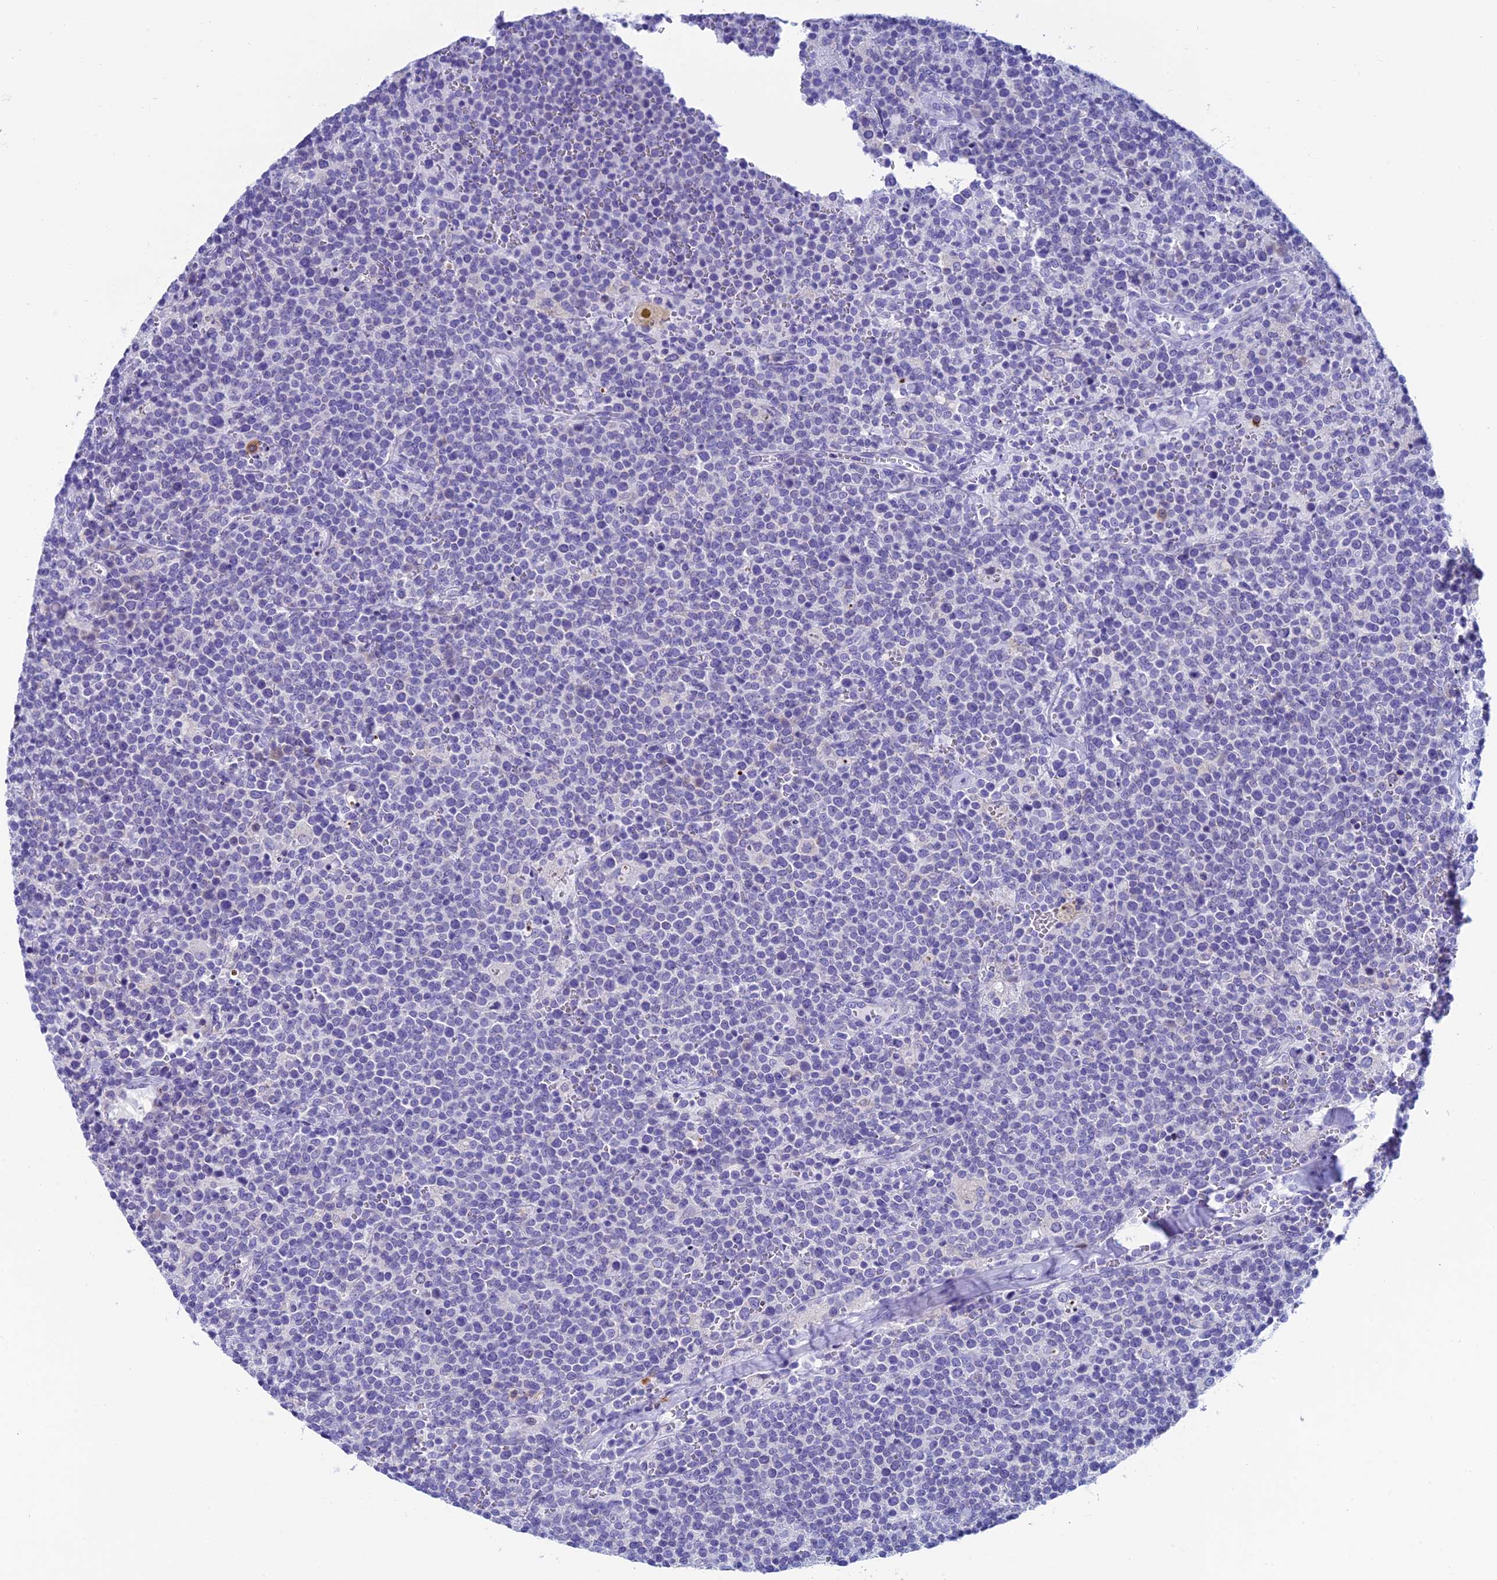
{"staining": {"intensity": "negative", "quantity": "none", "location": "none"}, "tissue": "lymphoma", "cell_type": "Tumor cells", "image_type": "cancer", "snomed": [{"axis": "morphology", "description": "Malignant lymphoma, non-Hodgkin's type, High grade"}, {"axis": "topography", "description": "Lymph node"}], "caption": "Protein analysis of high-grade malignant lymphoma, non-Hodgkin's type shows no significant positivity in tumor cells. Brightfield microscopy of immunohistochemistry (IHC) stained with DAB (3,3'-diaminobenzidine) (brown) and hematoxylin (blue), captured at high magnification.", "gene": "REEP4", "patient": {"sex": "male", "age": 61}}